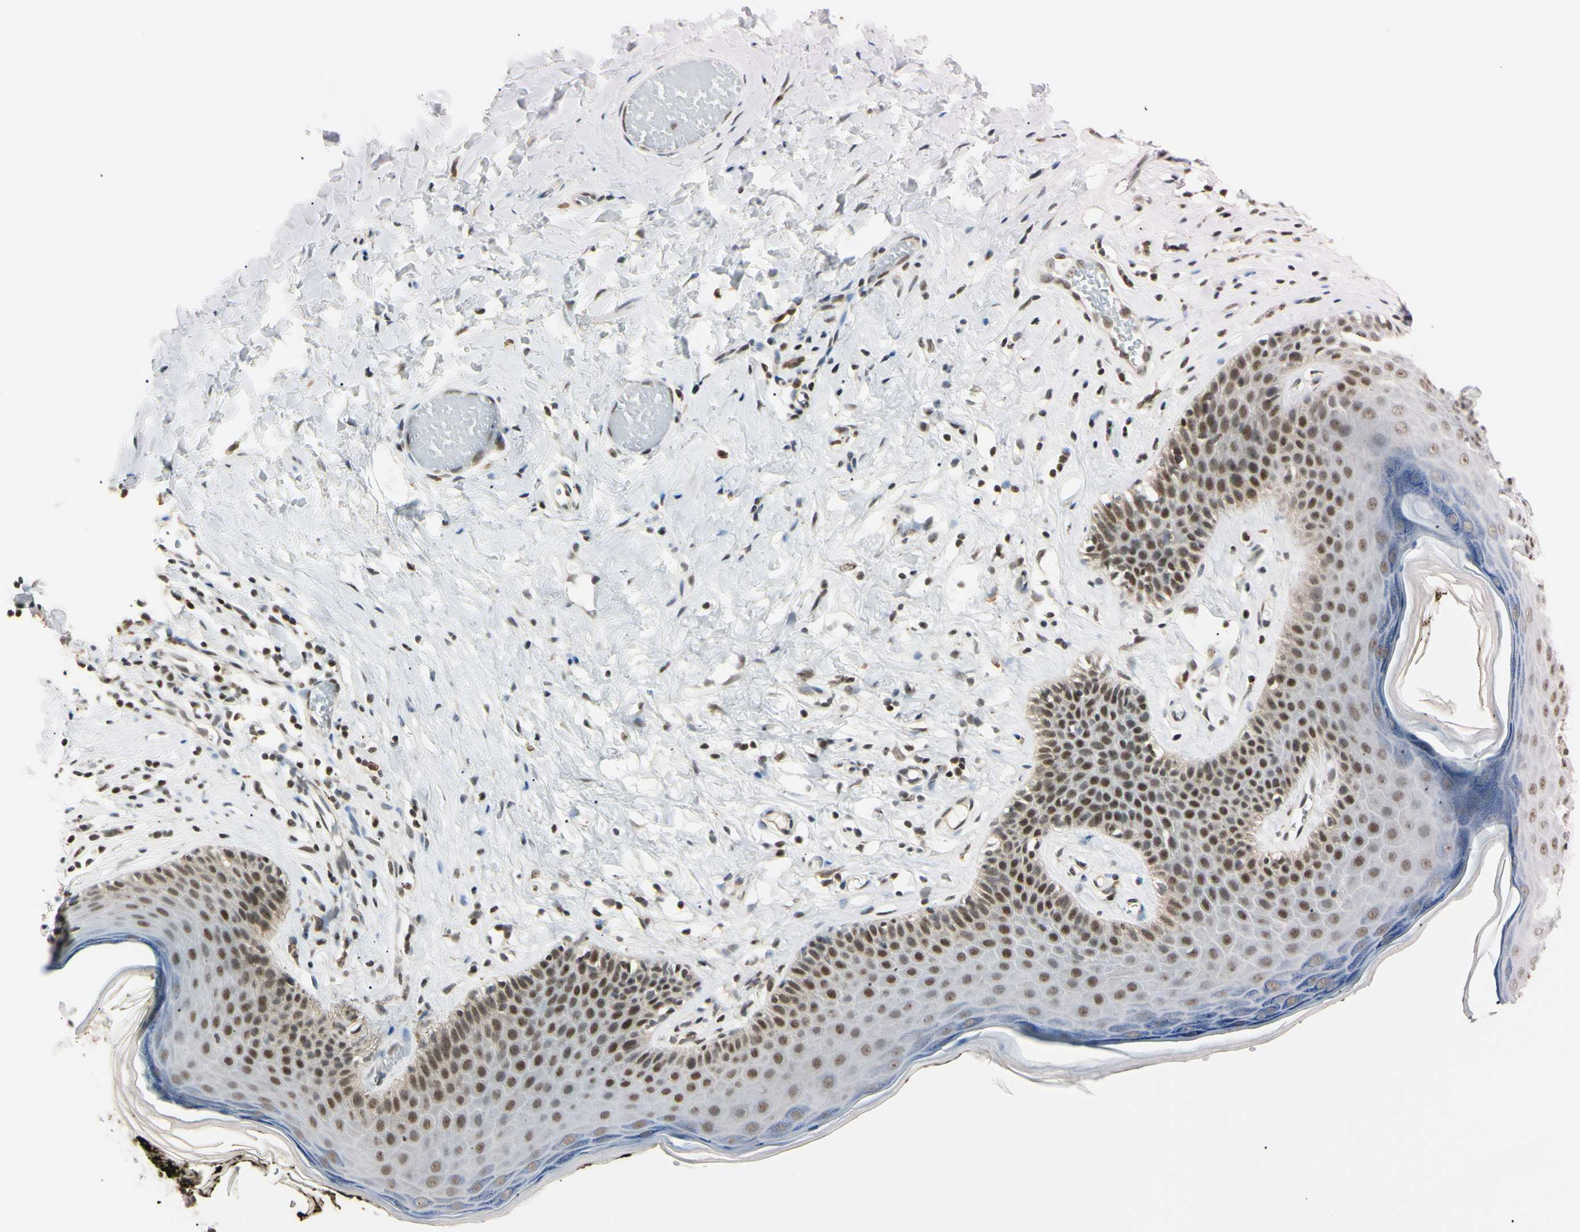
{"staining": {"intensity": "moderate", "quantity": "25%-75%", "location": "nuclear"}, "tissue": "skin", "cell_type": "Epidermal cells", "image_type": "normal", "snomed": [{"axis": "morphology", "description": "Normal tissue, NOS"}, {"axis": "morphology", "description": "Inflammation, NOS"}, {"axis": "topography", "description": "Vulva"}], "caption": "High-magnification brightfield microscopy of normal skin stained with DAB (brown) and counterstained with hematoxylin (blue). epidermal cells exhibit moderate nuclear positivity is identified in approximately25%-75% of cells. (DAB (3,3'-diaminobenzidine) = brown stain, brightfield microscopy at high magnification).", "gene": "C1orf174", "patient": {"sex": "female", "age": 84}}